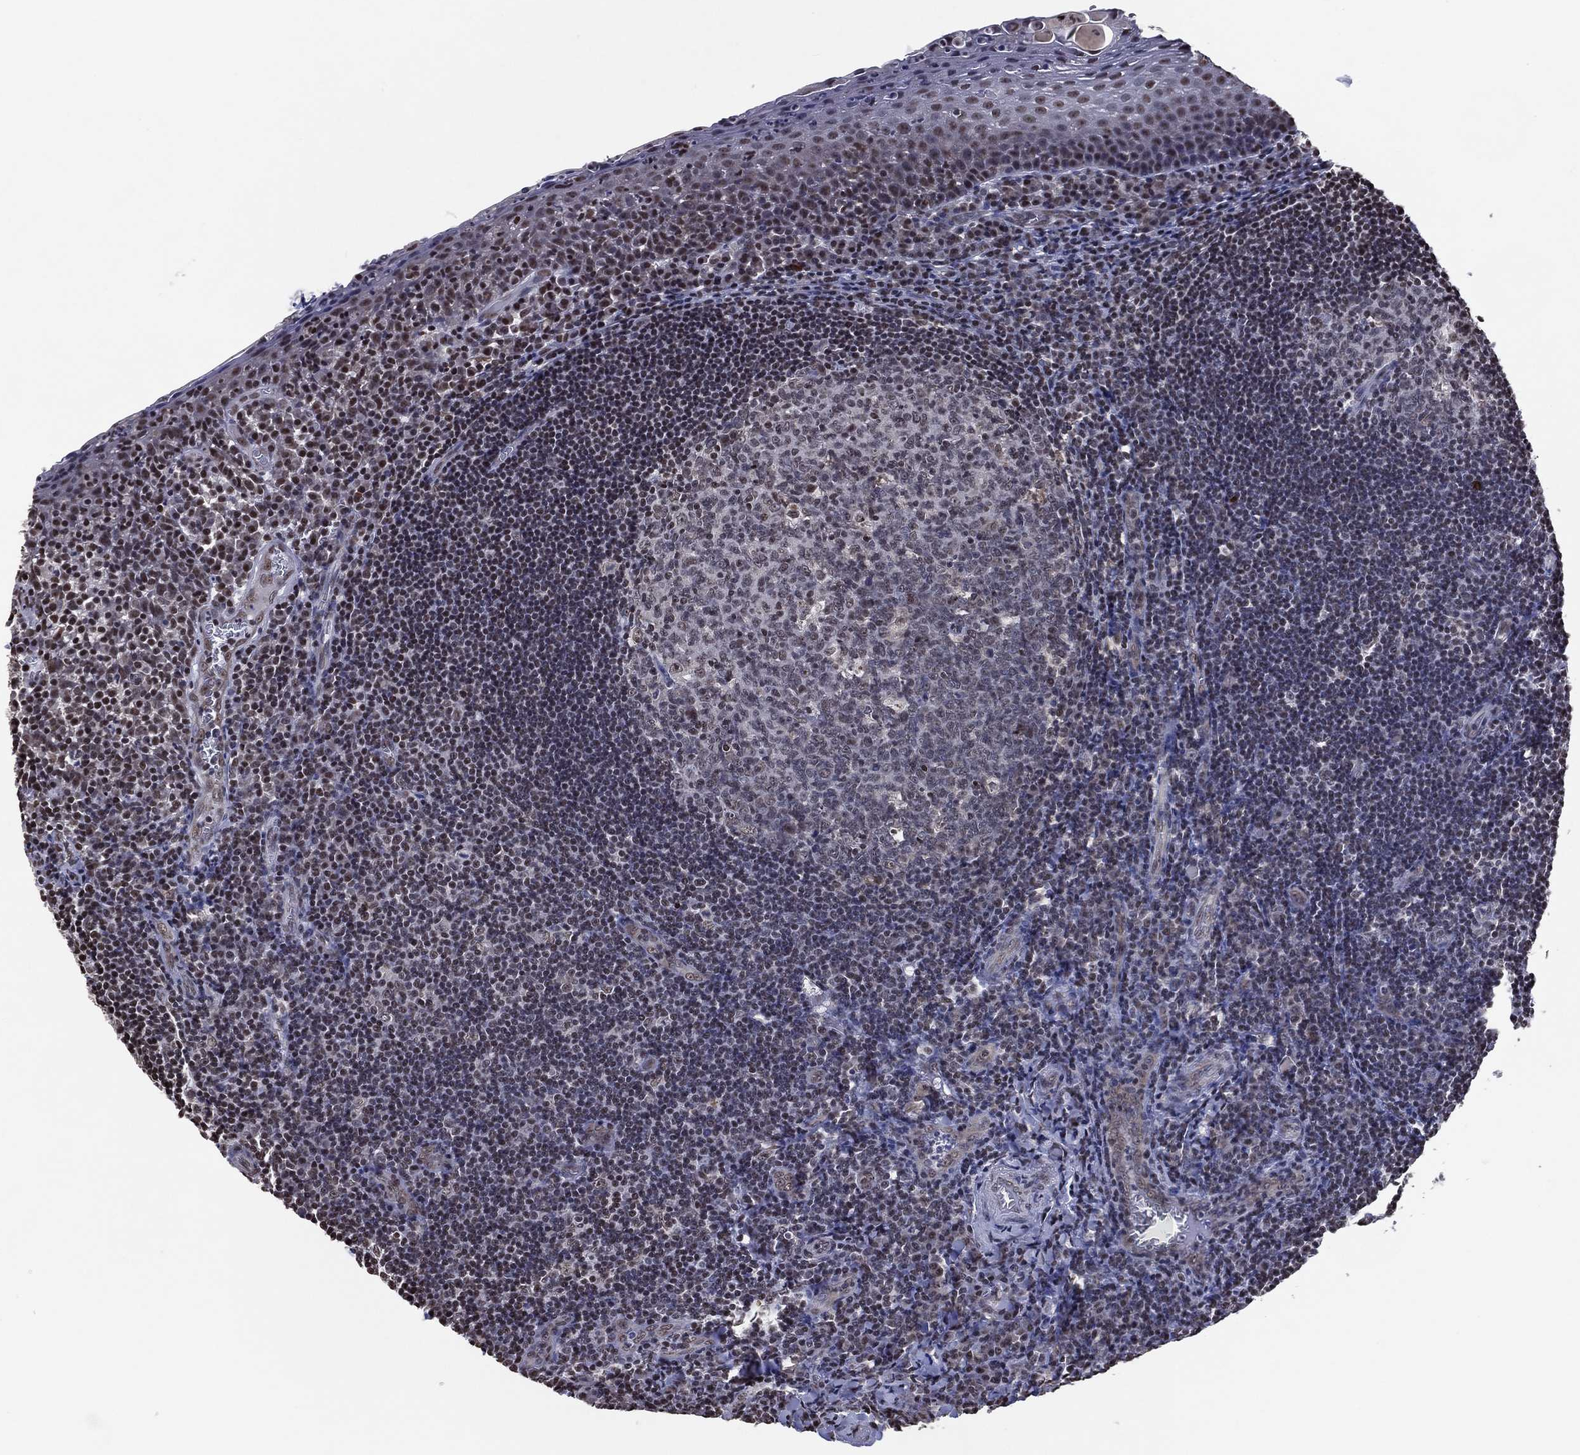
{"staining": {"intensity": "moderate", "quantity": "<25%", "location": "nuclear"}, "tissue": "tonsil", "cell_type": "Germinal center cells", "image_type": "normal", "snomed": [{"axis": "morphology", "description": "Normal tissue, NOS"}, {"axis": "morphology", "description": "Inflammation, NOS"}, {"axis": "topography", "description": "Tonsil"}], "caption": "Human tonsil stained with a protein marker exhibits moderate staining in germinal center cells.", "gene": "ZBTB42", "patient": {"sex": "female", "age": 31}}